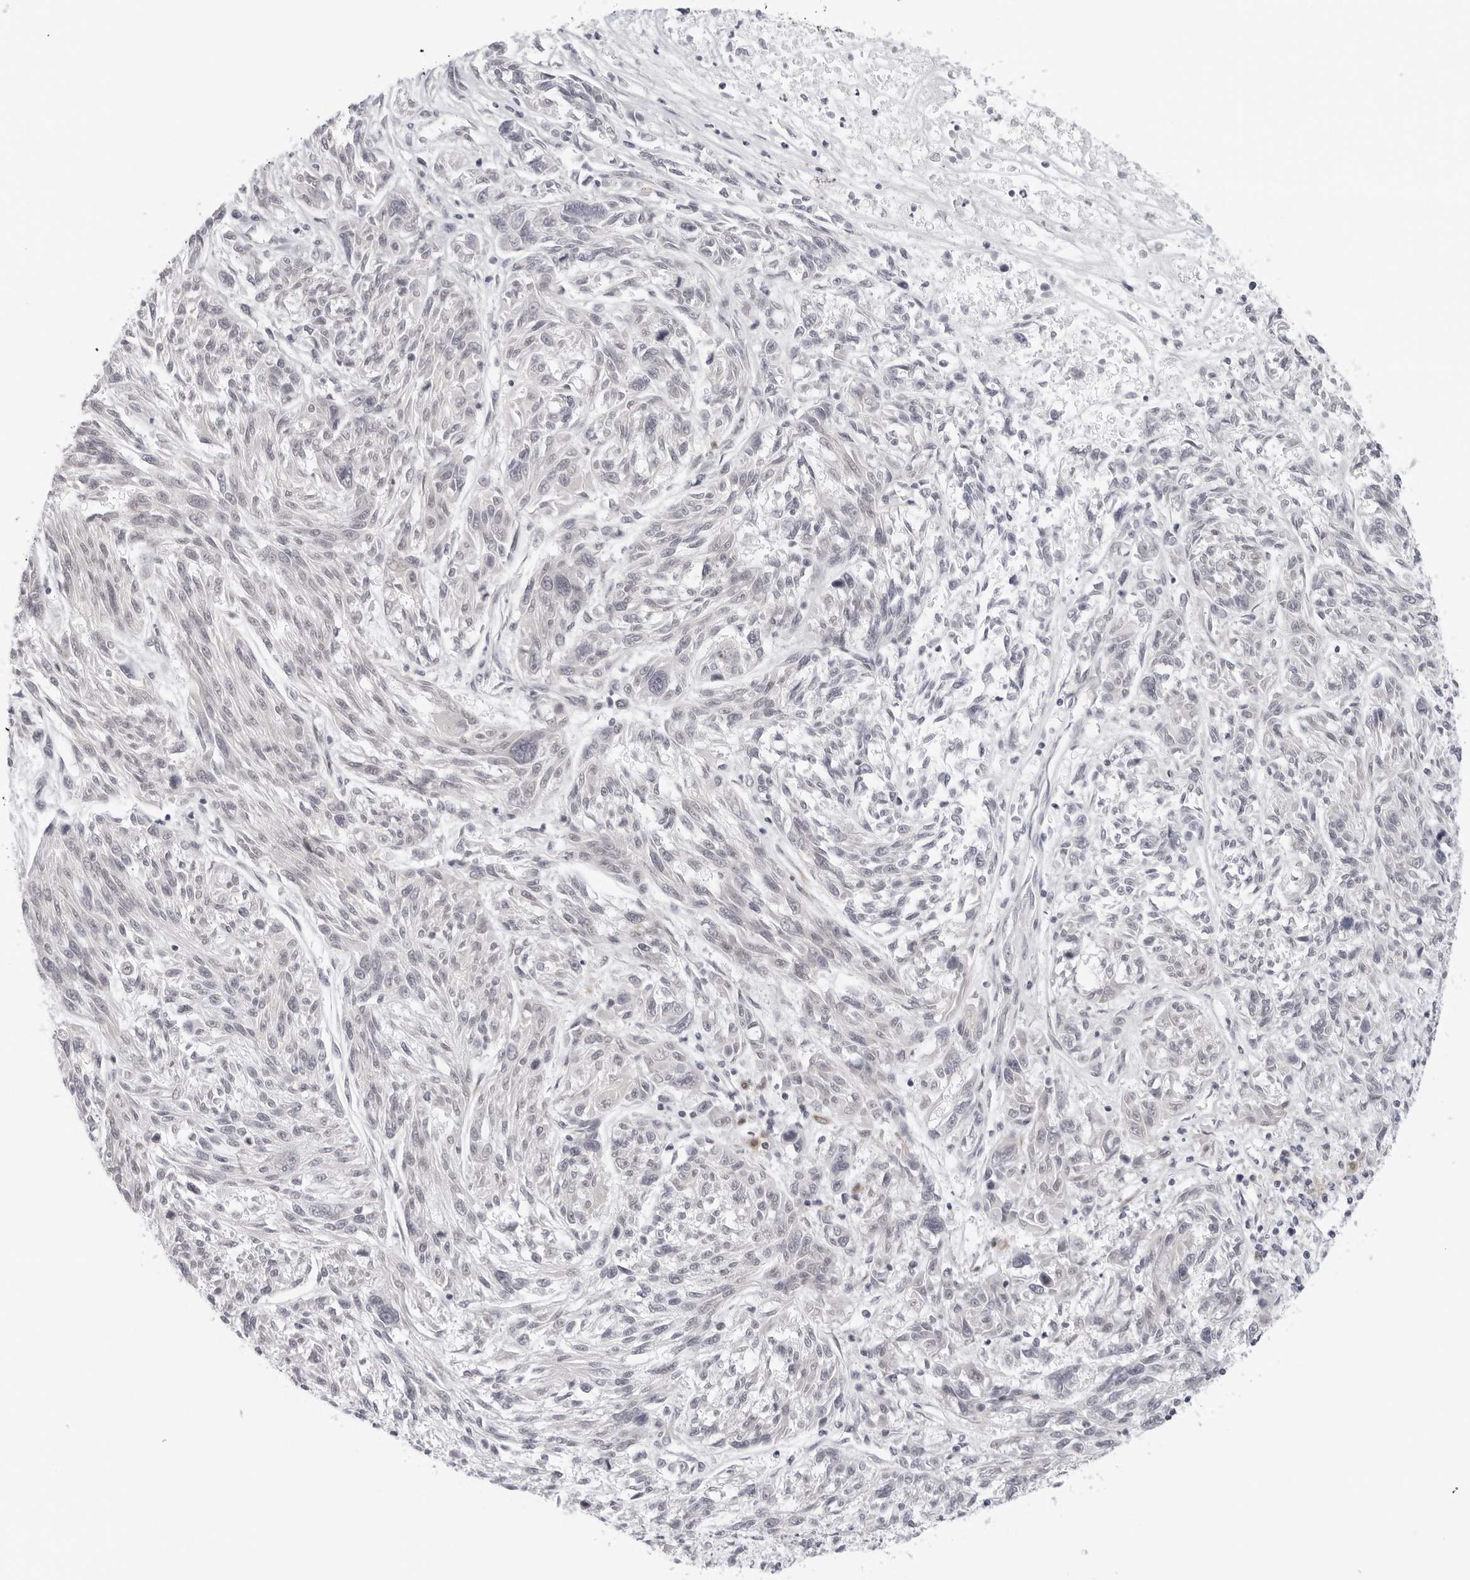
{"staining": {"intensity": "negative", "quantity": "none", "location": "none"}, "tissue": "melanoma", "cell_type": "Tumor cells", "image_type": "cancer", "snomed": [{"axis": "morphology", "description": "Malignant melanoma, NOS"}, {"axis": "topography", "description": "Skin"}], "caption": "Immunohistochemistry micrograph of neoplastic tissue: melanoma stained with DAB reveals no significant protein staining in tumor cells.", "gene": "EDN2", "patient": {"sex": "male", "age": 53}}